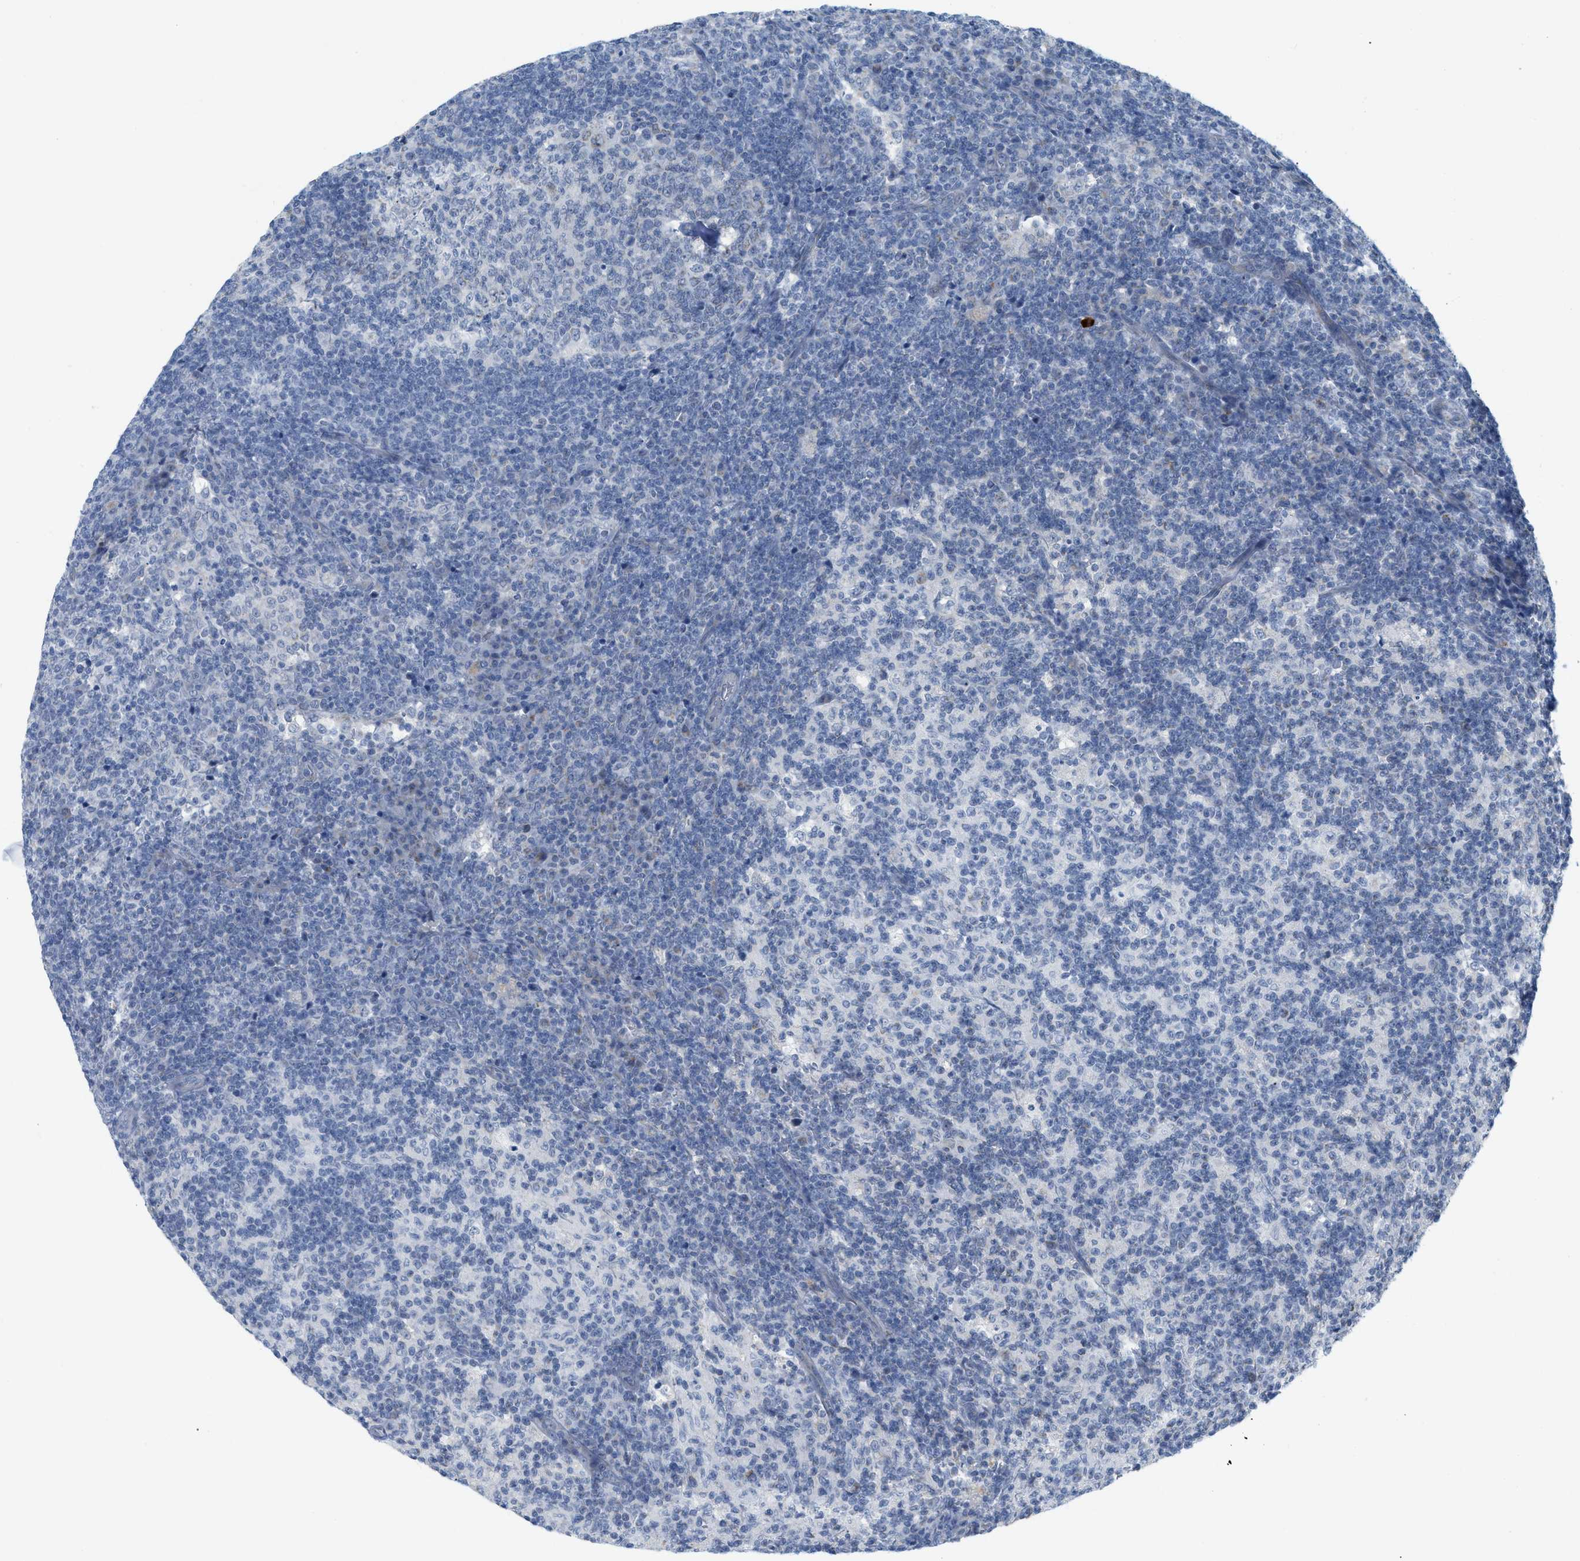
{"staining": {"intensity": "negative", "quantity": "none", "location": "none"}, "tissue": "lymph node", "cell_type": "Germinal center cells", "image_type": "normal", "snomed": [{"axis": "morphology", "description": "Normal tissue, NOS"}, {"axis": "morphology", "description": "Inflammation, NOS"}, {"axis": "topography", "description": "Lymph node"}], "caption": "The micrograph reveals no significant expression in germinal center cells of lymph node. (Immunohistochemistry (ihc), brightfield microscopy, high magnification).", "gene": "HLTF", "patient": {"sex": "male", "age": 55}}